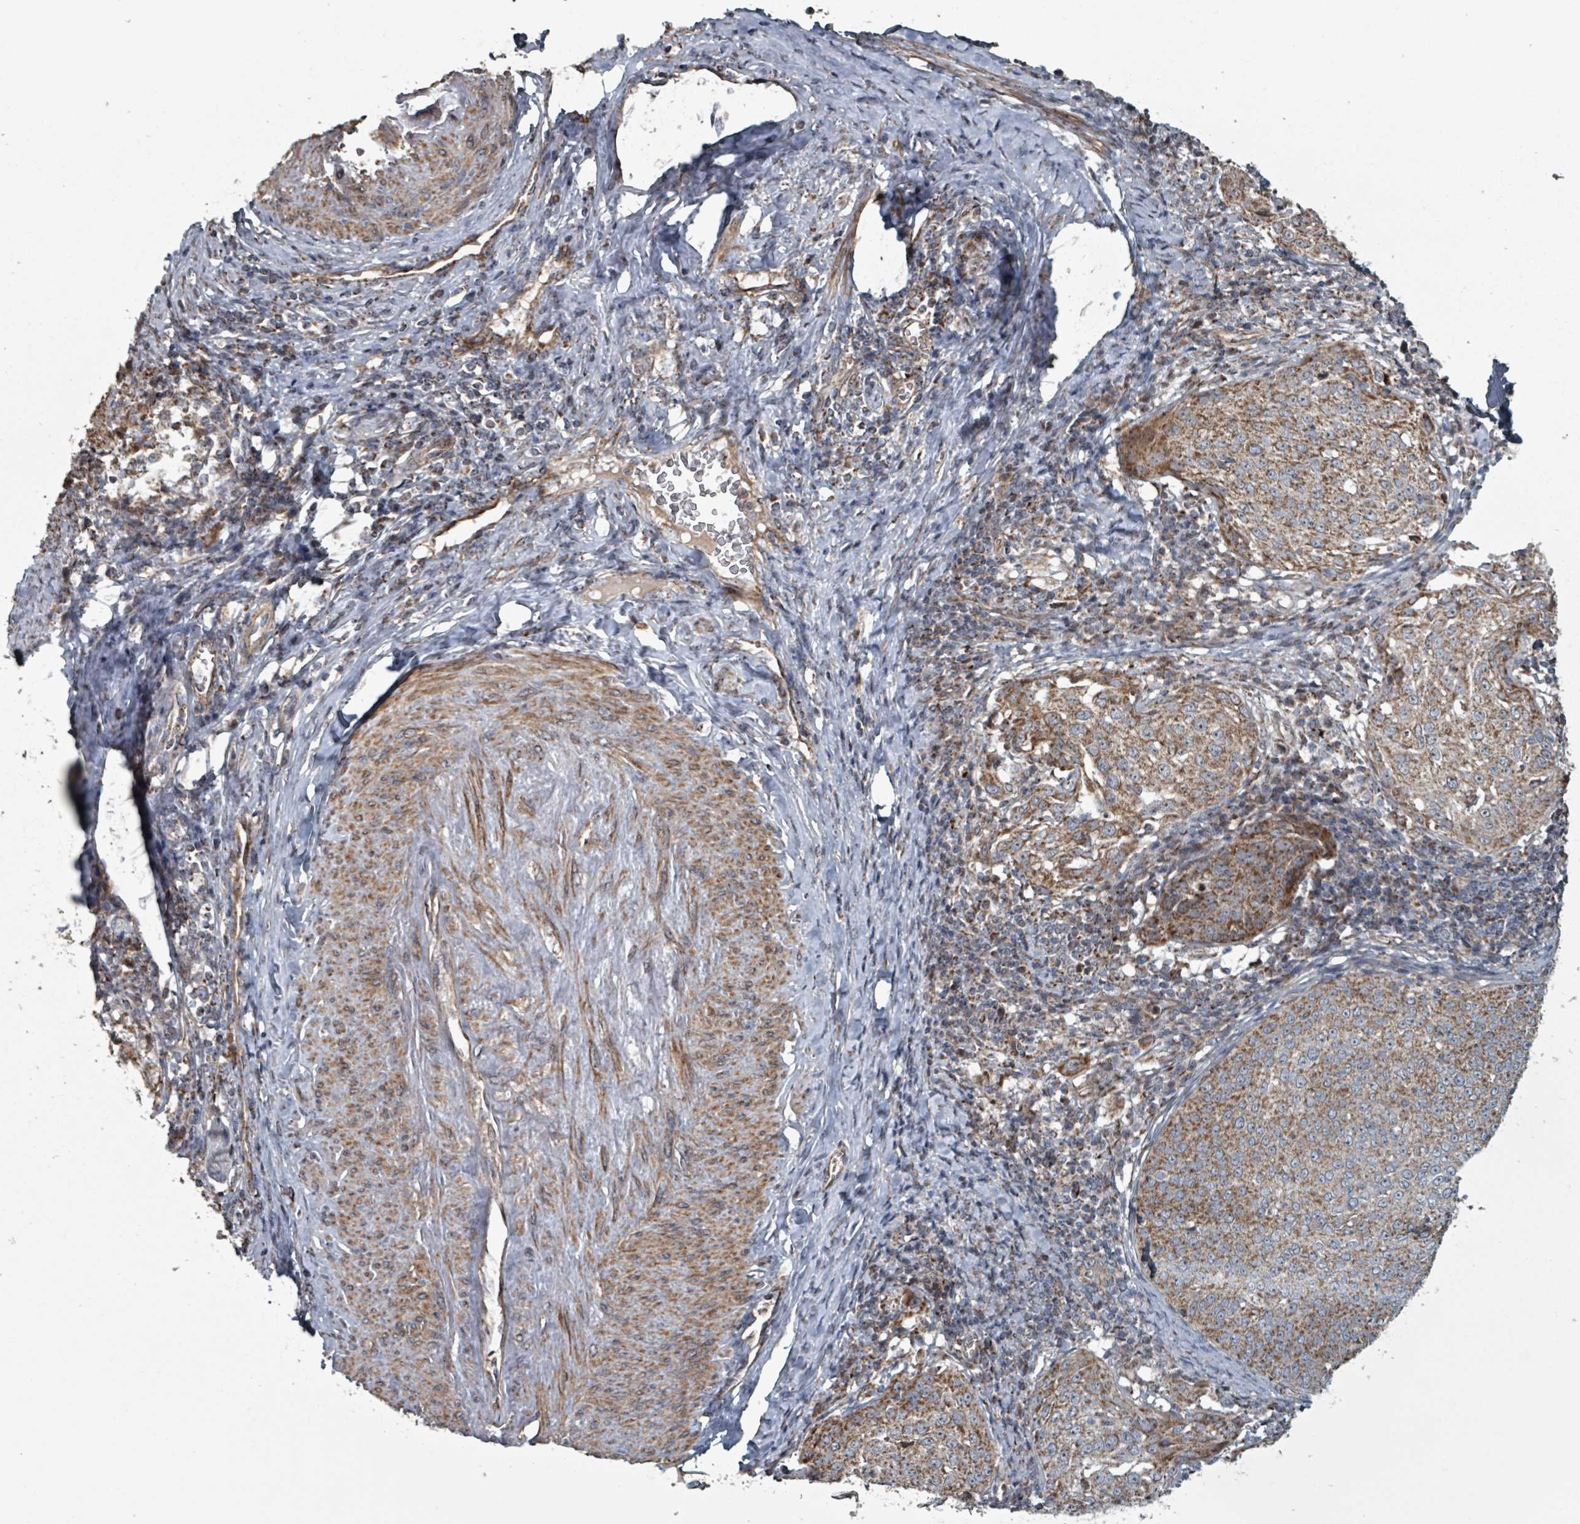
{"staining": {"intensity": "moderate", "quantity": ">75%", "location": "cytoplasmic/membranous"}, "tissue": "cervical cancer", "cell_type": "Tumor cells", "image_type": "cancer", "snomed": [{"axis": "morphology", "description": "Squamous cell carcinoma, NOS"}, {"axis": "topography", "description": "Cervix"}], "caption": "This is a photomicrograph of immunohistochemistry staining of cervical squamous cell carcinoma, which shows moderate expression in the cytoplasmic/membranous of tumor cells.", "gene": "MRPL4", "patient": {"sex": "female", "age": 57}}